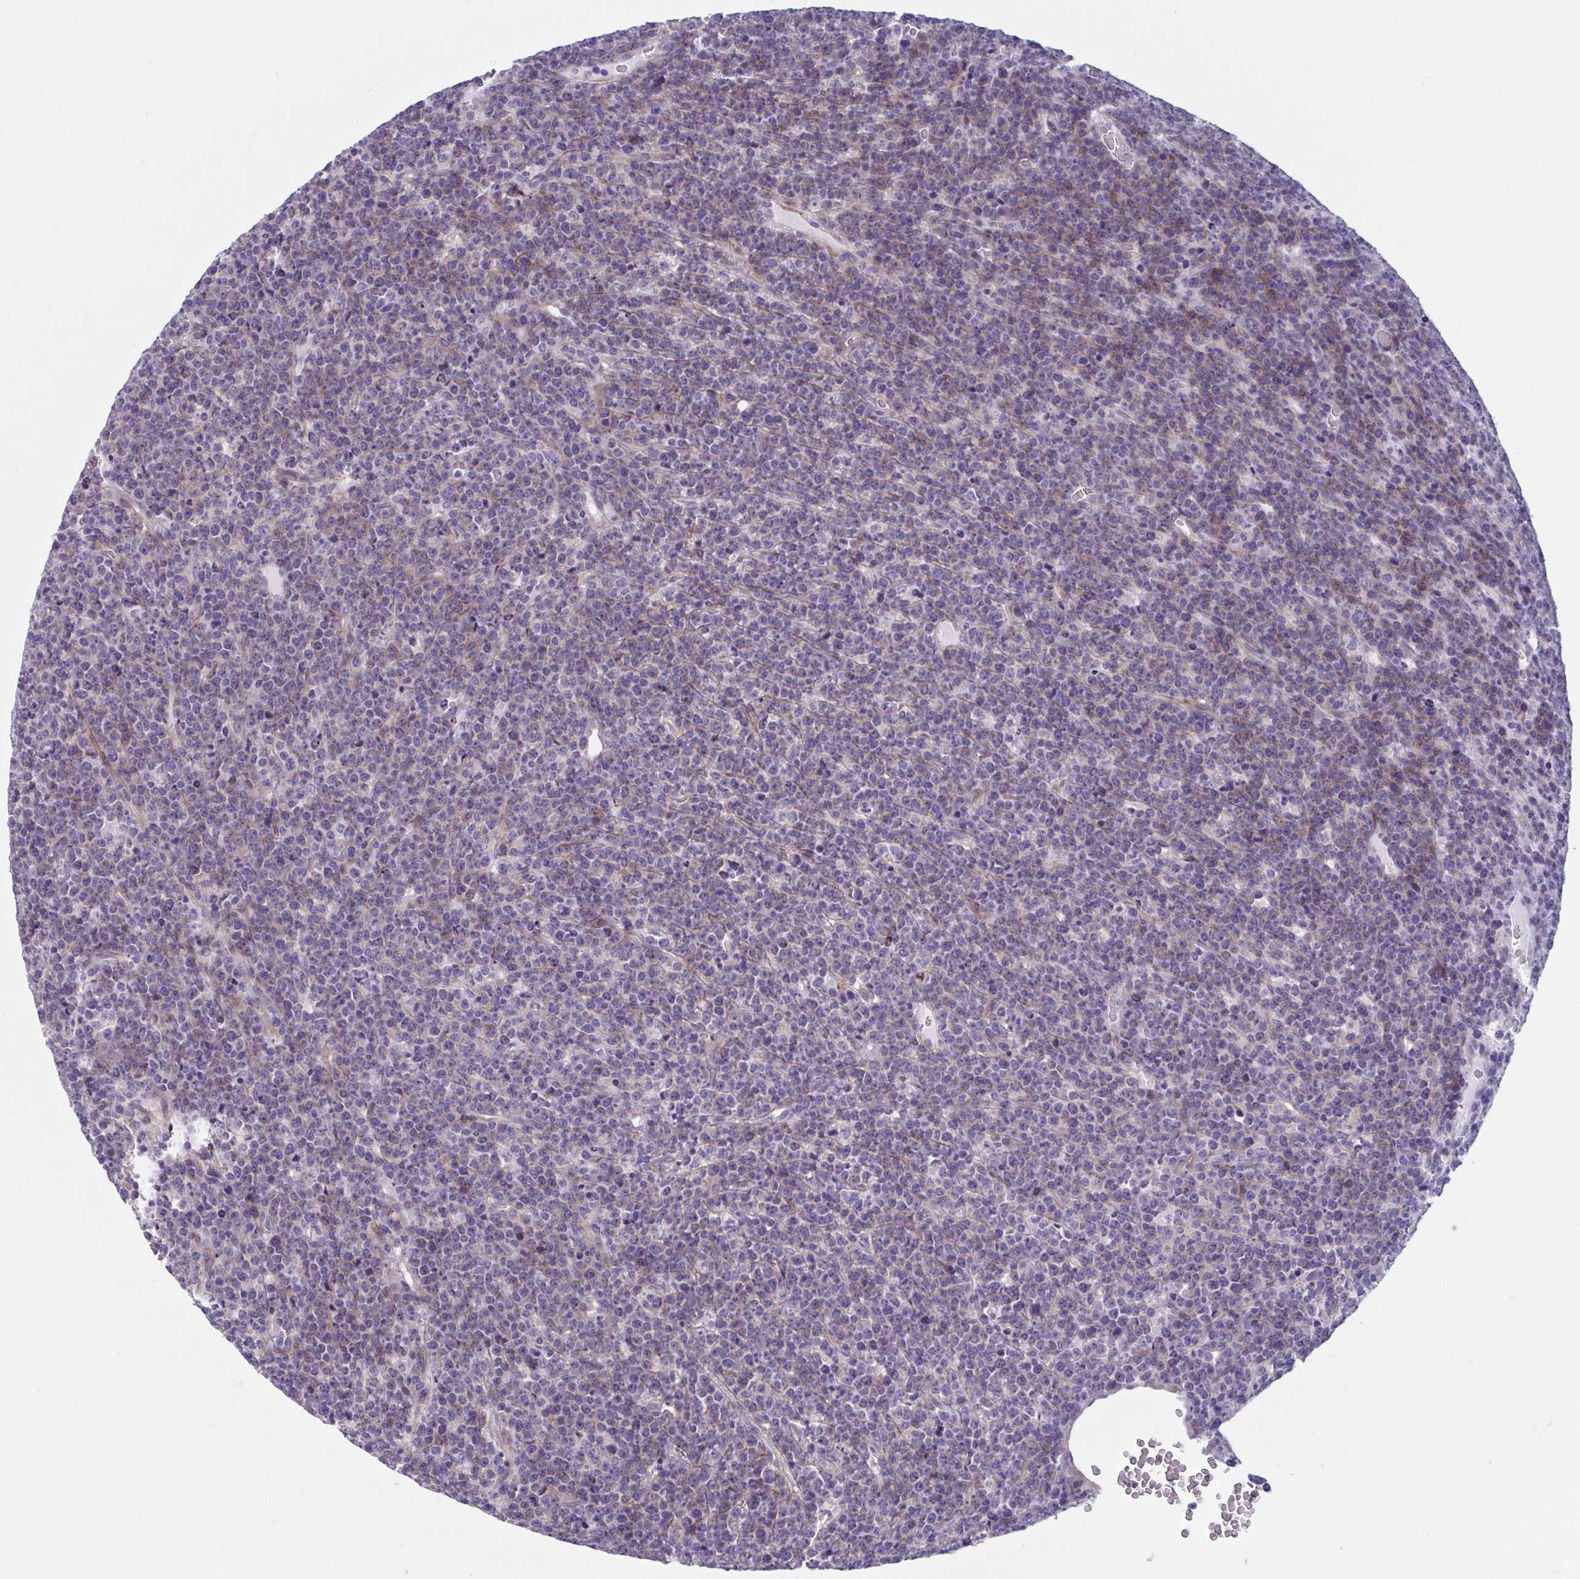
{"staining": {"intensity": "weak", "quantity": "25%-75%", "location": "cytoplasmic/membranous"}, "tissue": "lymphoma", "cell_type": "Tumor cells", "image_type": "cancer", "snomed": [{"axis": "morphology", "description": "Malignant lymphoma, non-Hodgkin's type, High grade"}, {"axis": "topography", "description": "Ovary"}], "caption": "Immunohistochemistry of human high-grade malignant lymphoma, non-Hodgkin's type demonstrates low levels of weak cytoplasmic/membranous expression in approximately 25%-75% of tumor cells.", "gene": "LPIN3", "patient": {"sex": "female", "age": 56}}